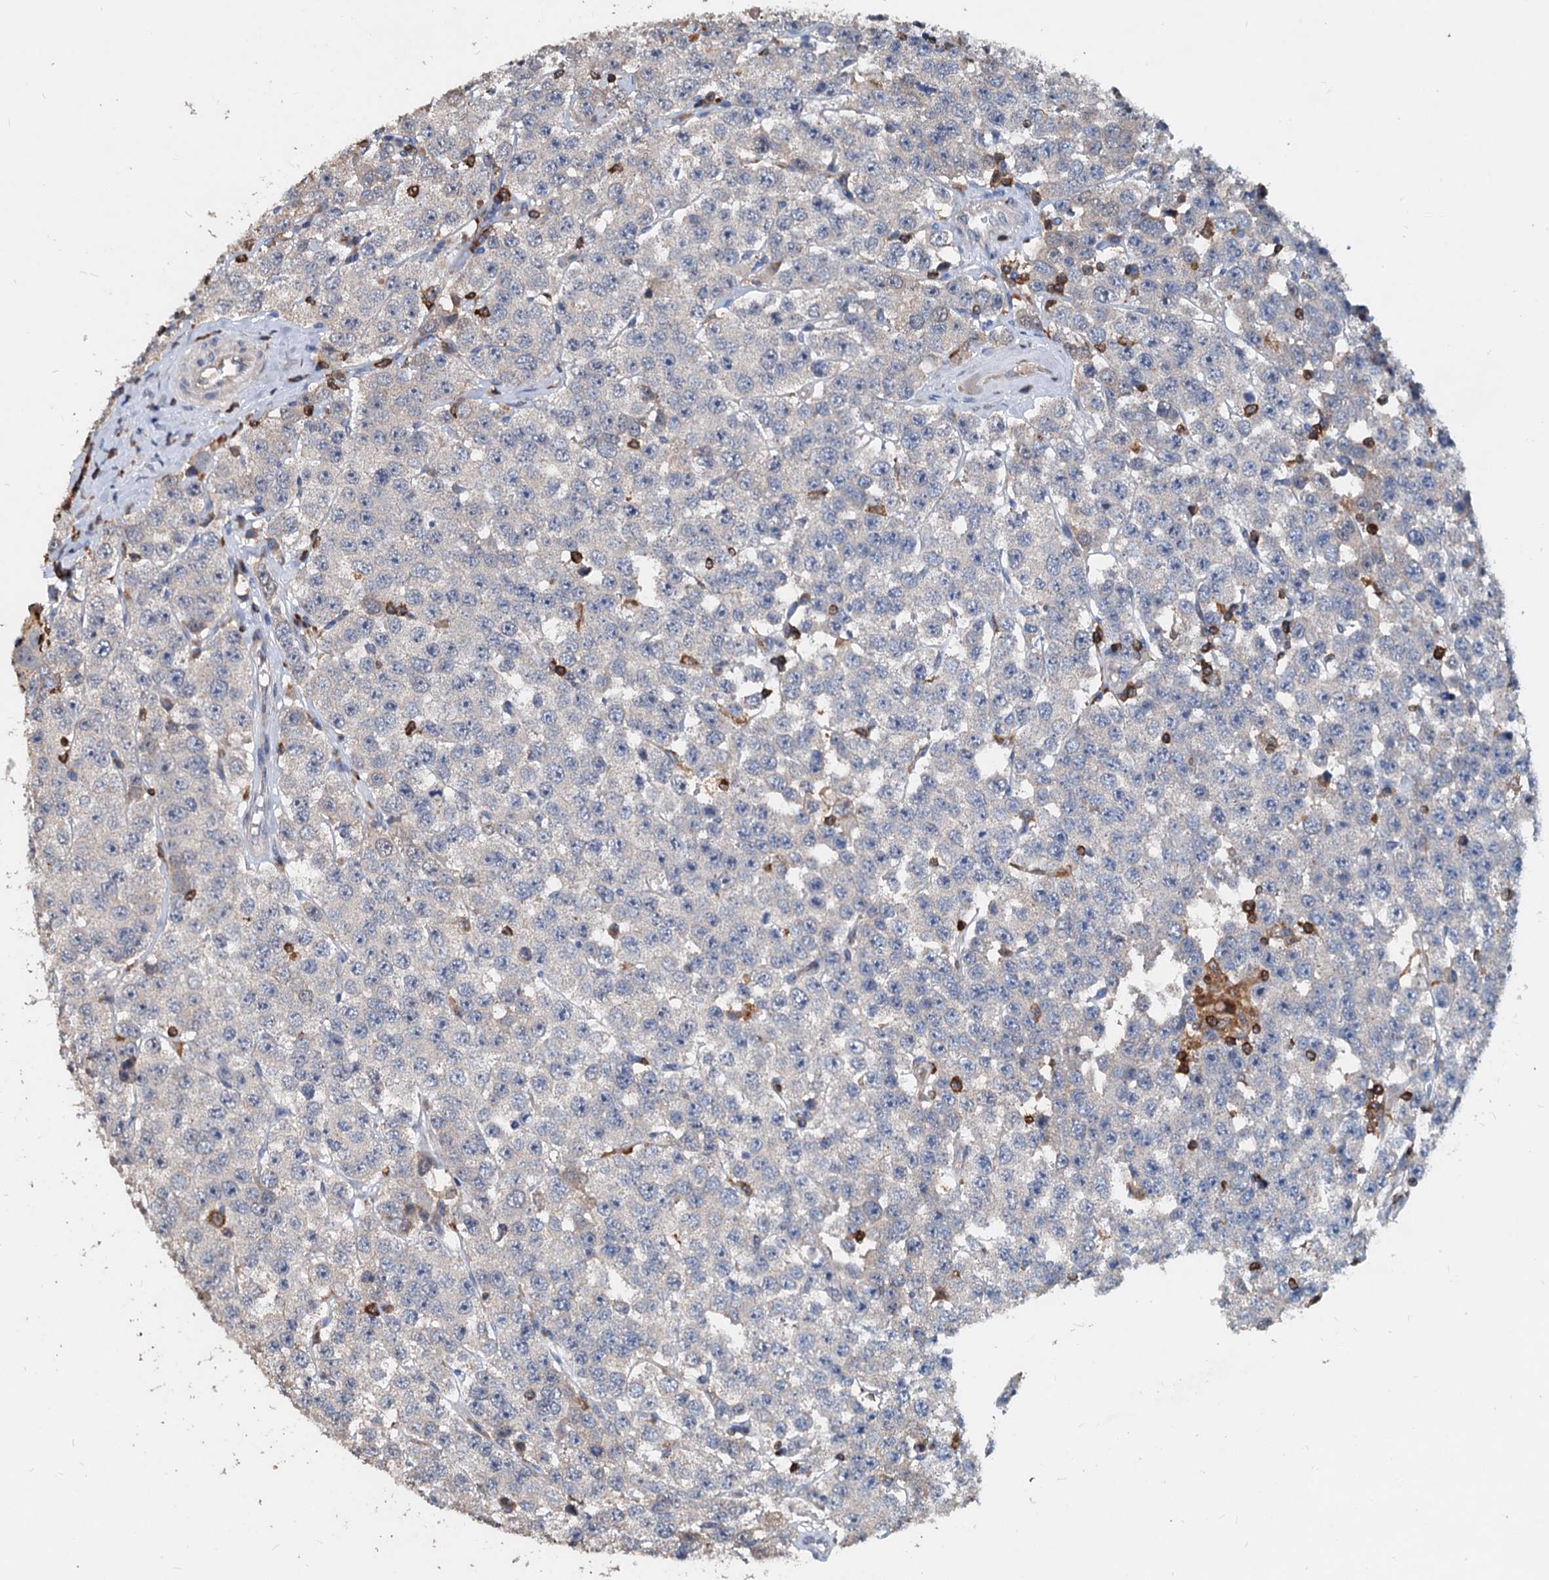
{"staining": {"intensity": "negative", "quantity": "none", "location": "none"}, "tissue": "testis cancer", "cell_type": "Tumor cells", "image_type": "cancer", "snomed": [{"axis": "morphology", "description": "Seminoma, NOS"}, {"axis": "topography", "description": "Testis"}], "caption": "A micrograph of testis cancer (seminoma) stained for a protein shows no brown staining in tumor cells.", "gene": "LCP2", "patient": {"sex": "male", "age": 28}}